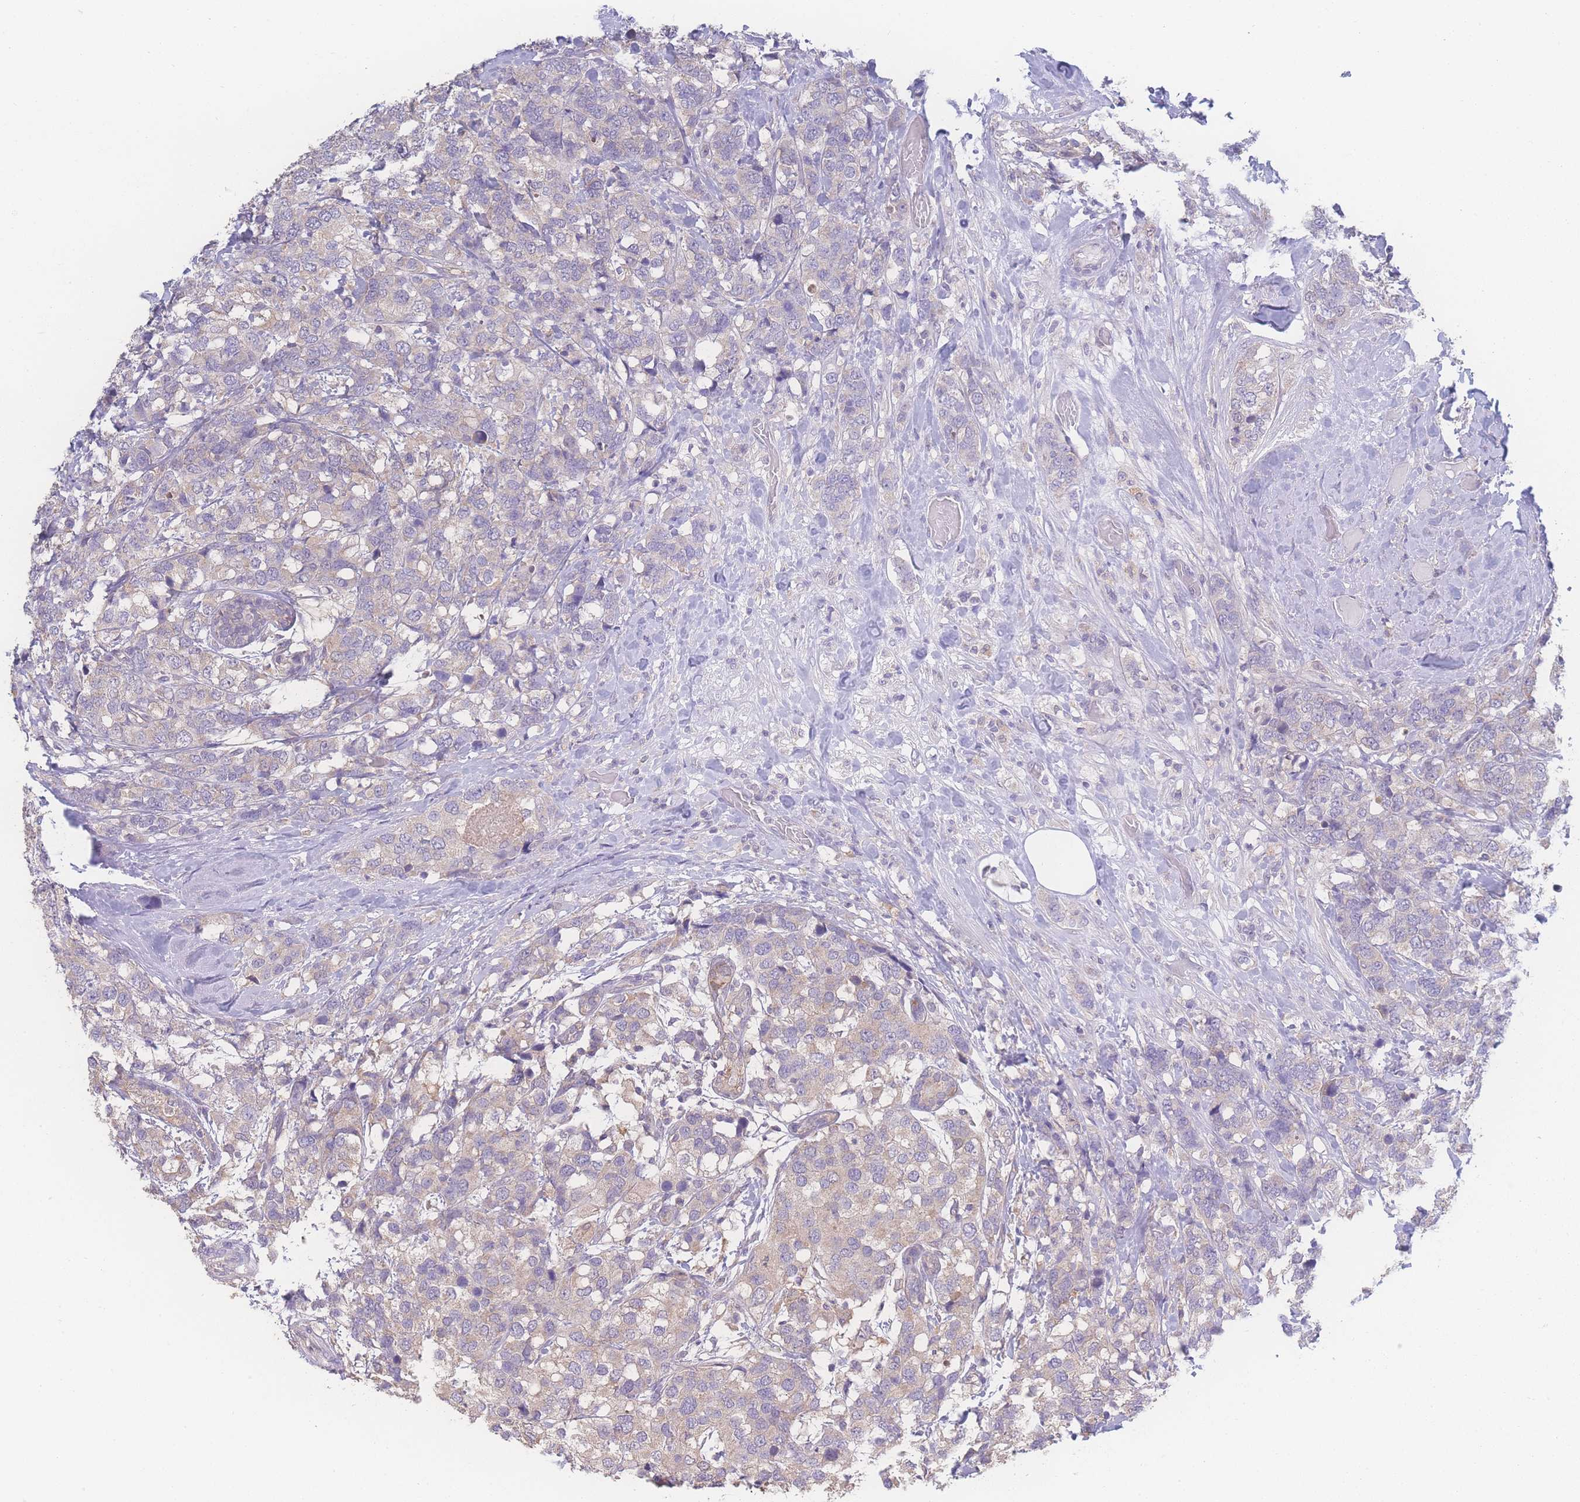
{"staining": {"intensity": "weak", "quantity": "<25%", "location": "cytoplasmic/membranous"}, "tissue": "breast cancer", "cell_type": "Tumor cells", "image_type": "cancer", "snomed": [{"axis": "morphology", "description": "Lobular carcinoma"}, {"axis": "topography", "description": "Breast"}], "caption": "This histopathology image is of breast cancer stained with immunohistochemistry (IHC) to label a protein in brown with the nuclei are counter-stained blue. There is no expression in tumor cells. (Stains: DAB (3,3'-diaminobenzidine) immunohistochemistry with hematoxylin counter stain, Microscopy: brightfield microscopy at high magnification).", "gene": "GIPR", "patient": {"sex": "female", "age": 59}}